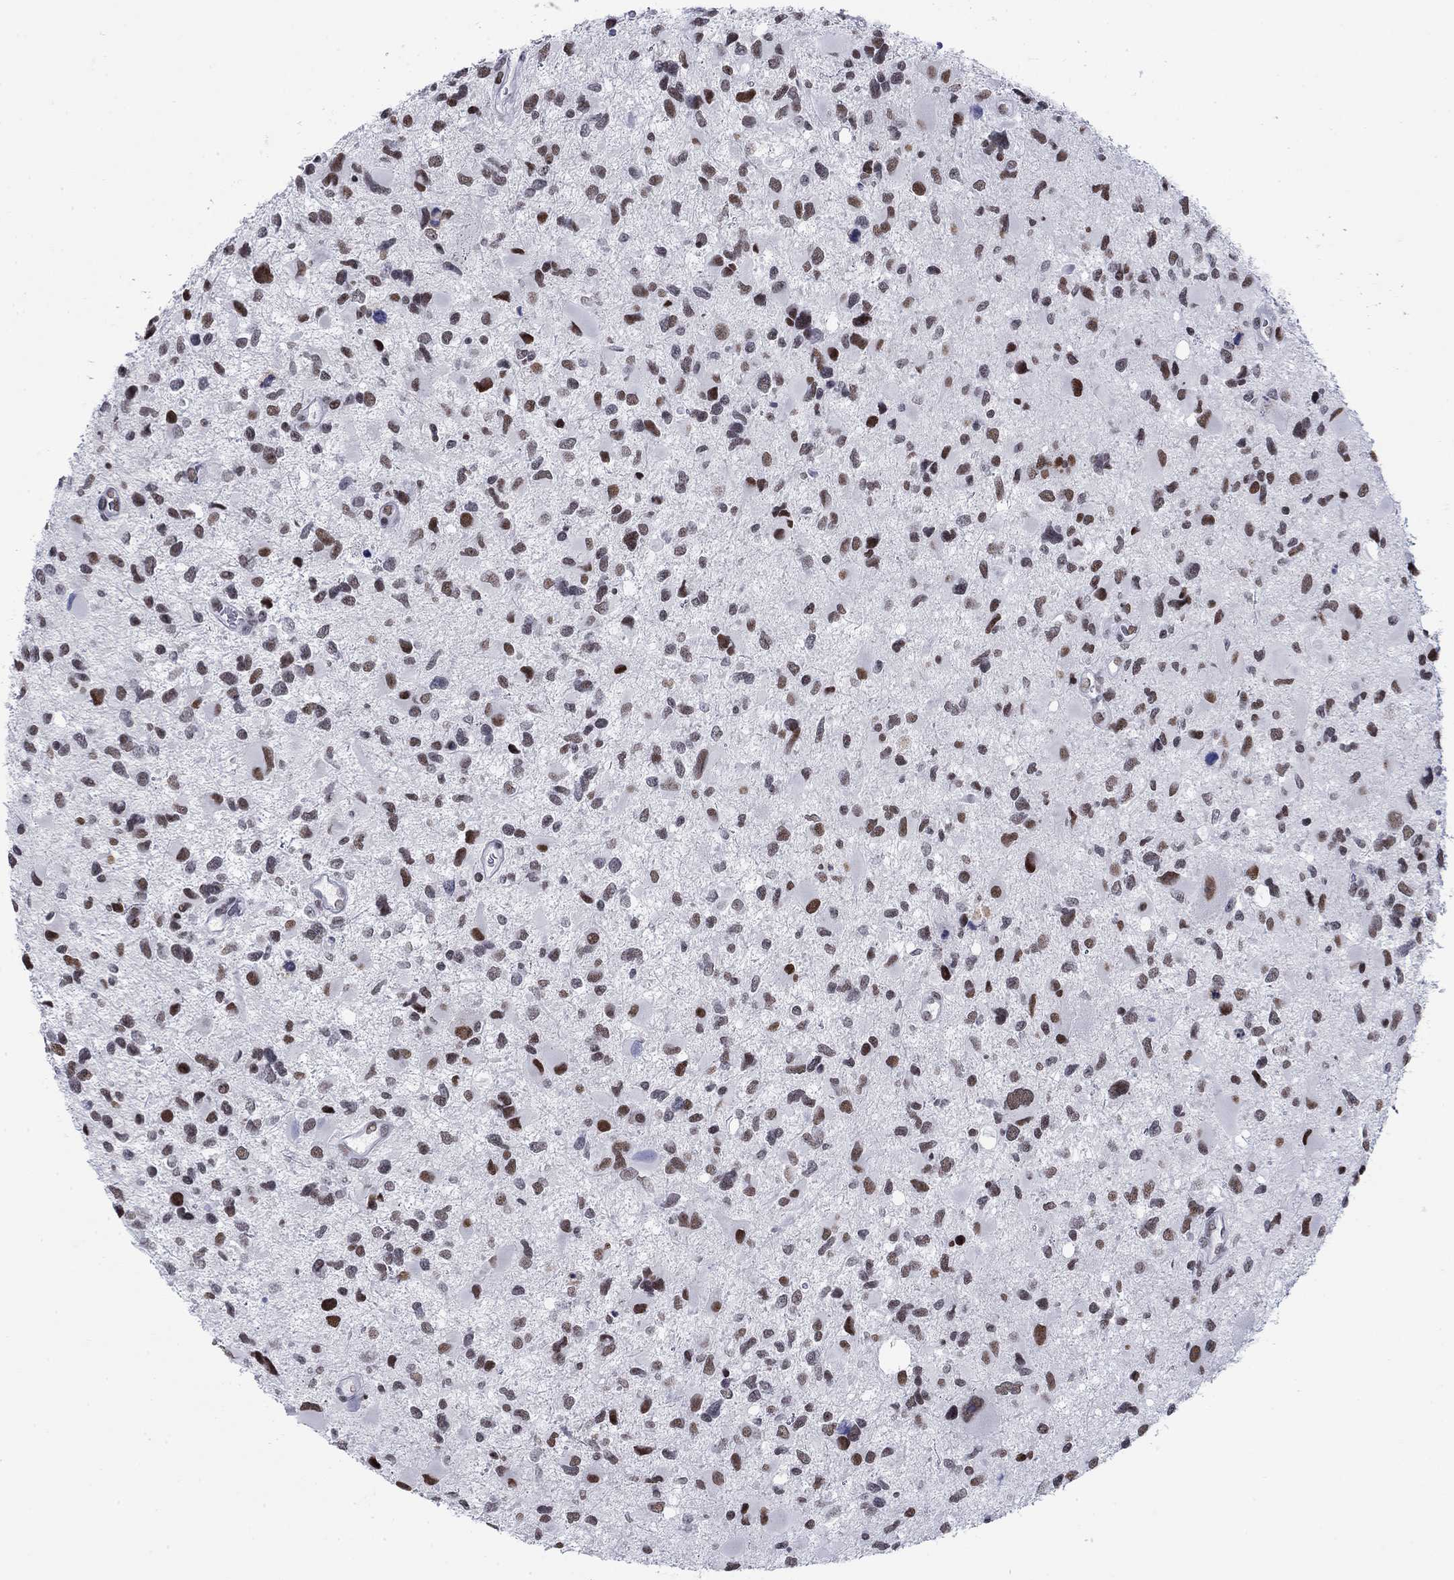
{"staining": {"intensity": "strong", "quantity": ">75%", "location": "nuclear"}, "tissue": "glioma", "cell_type": "Tumor cells", "image_type": "cancer", "snomed": [{"axis": "morphology", "description": "Glioma, malignant, Low grade"}, {"axis": "topography", "description": "Brain"}], "caption": "Immunohistochemistry staining of malignant glioma (low-grade), which displays high levels of strong nuclear positivity in about >75% of tumor cells indicating strong nuclear protein expression. The staining was performed using DAB (3,3'-diaminobenzidine) (brown) for protein detection and nuclei were counterstained in hematoxylin (blue).", "gene": "NPAS3", "patient": {"sex": "female", "age": 32}}